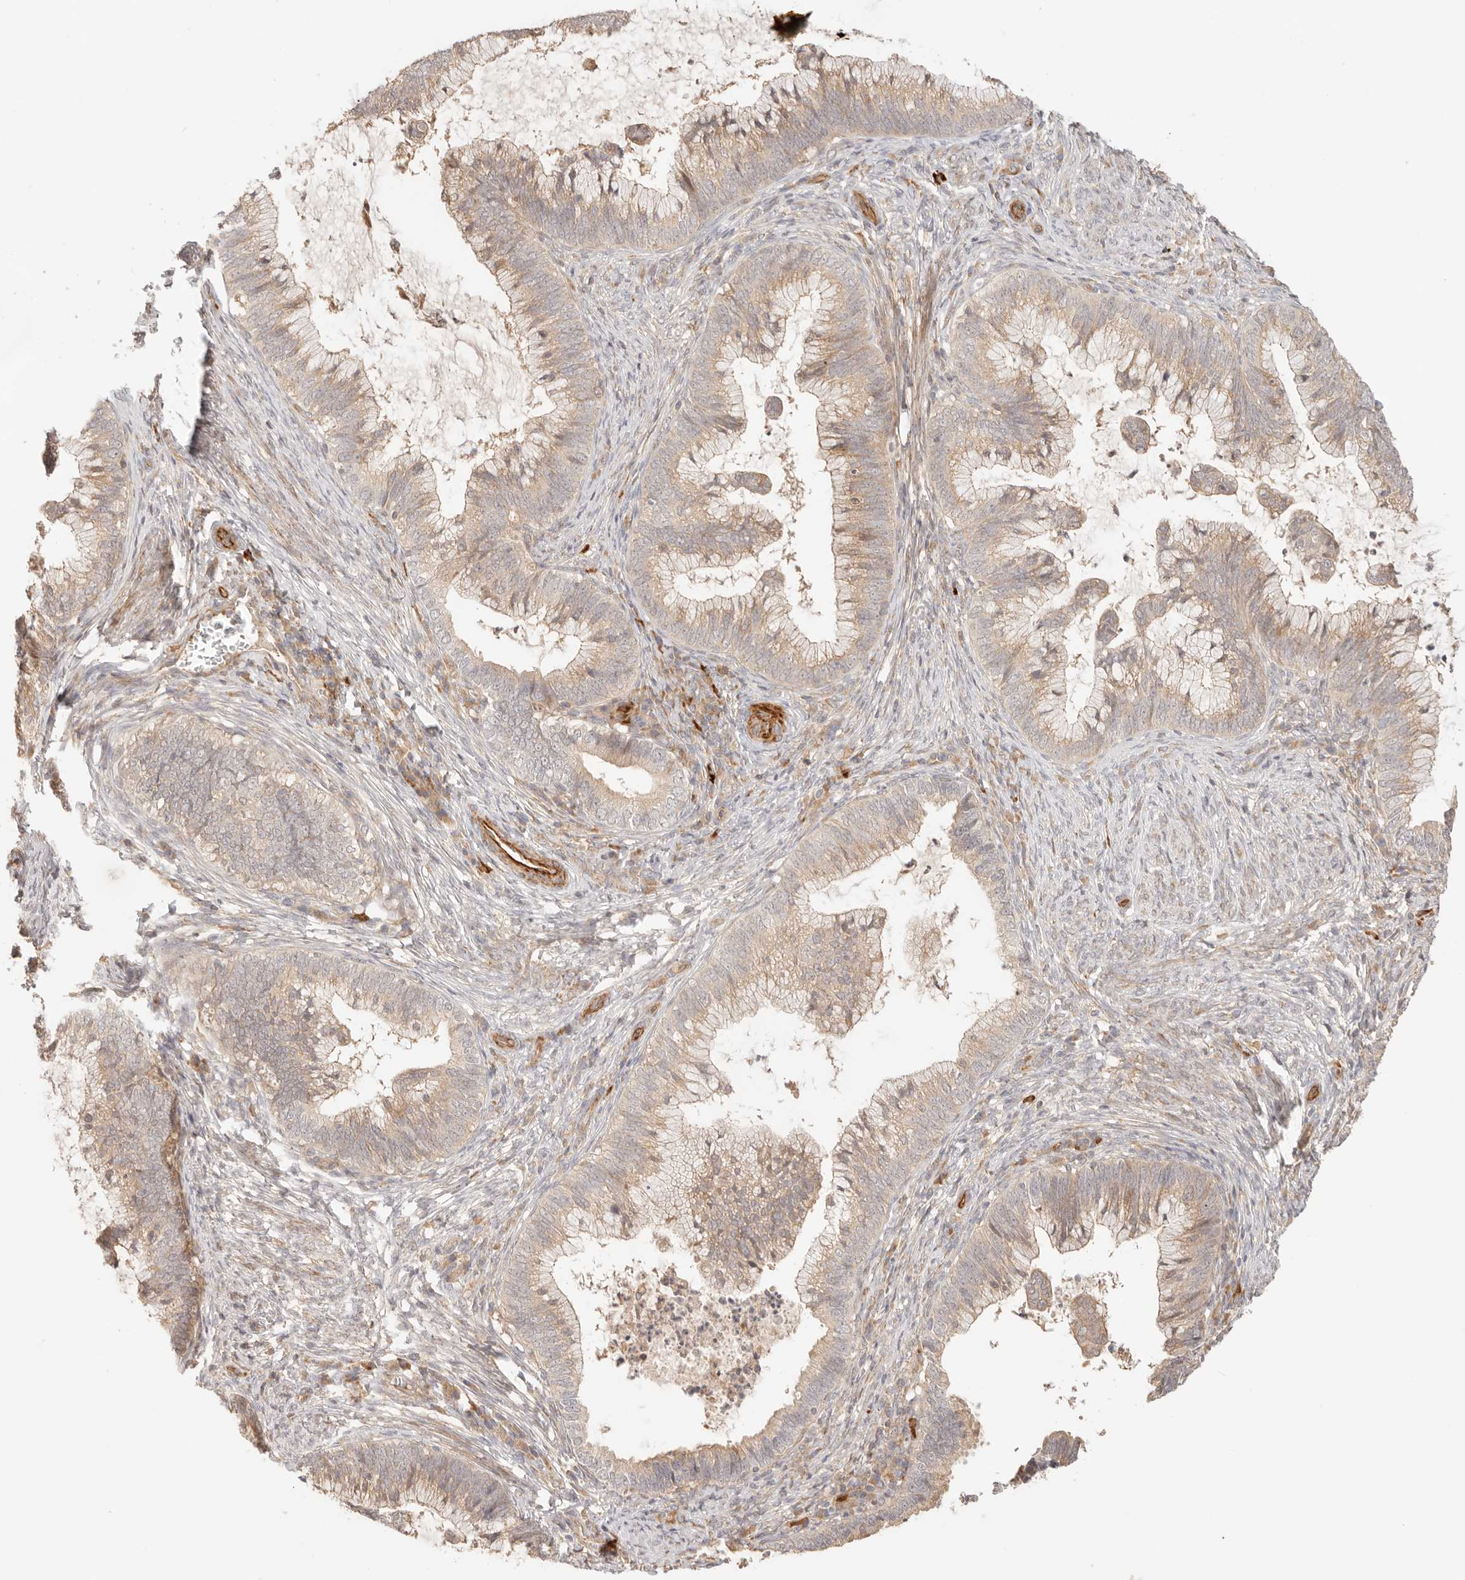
{"staining": {"intensity": "weak", "quantity": ">75%", "location": "cytoplasmic/membranous"}, "tissue": "cervical cancer", "cell_type": "Tumor cells", "image_type": "cancer", "snomed": [{"axis": "morphology", "description": "Adenocarcinoma, NOS"}, {"axis": "topography", "description": "Cervix"}], "caption": "Human cervical cancer (adenocarcinoma) stained for a protein (brown) shows weak cytoplasmic/membranous positive expression in about >75% of tumor cells.", "gene": "IL1R2", "patient": {"sex": "female", "age": 36}}